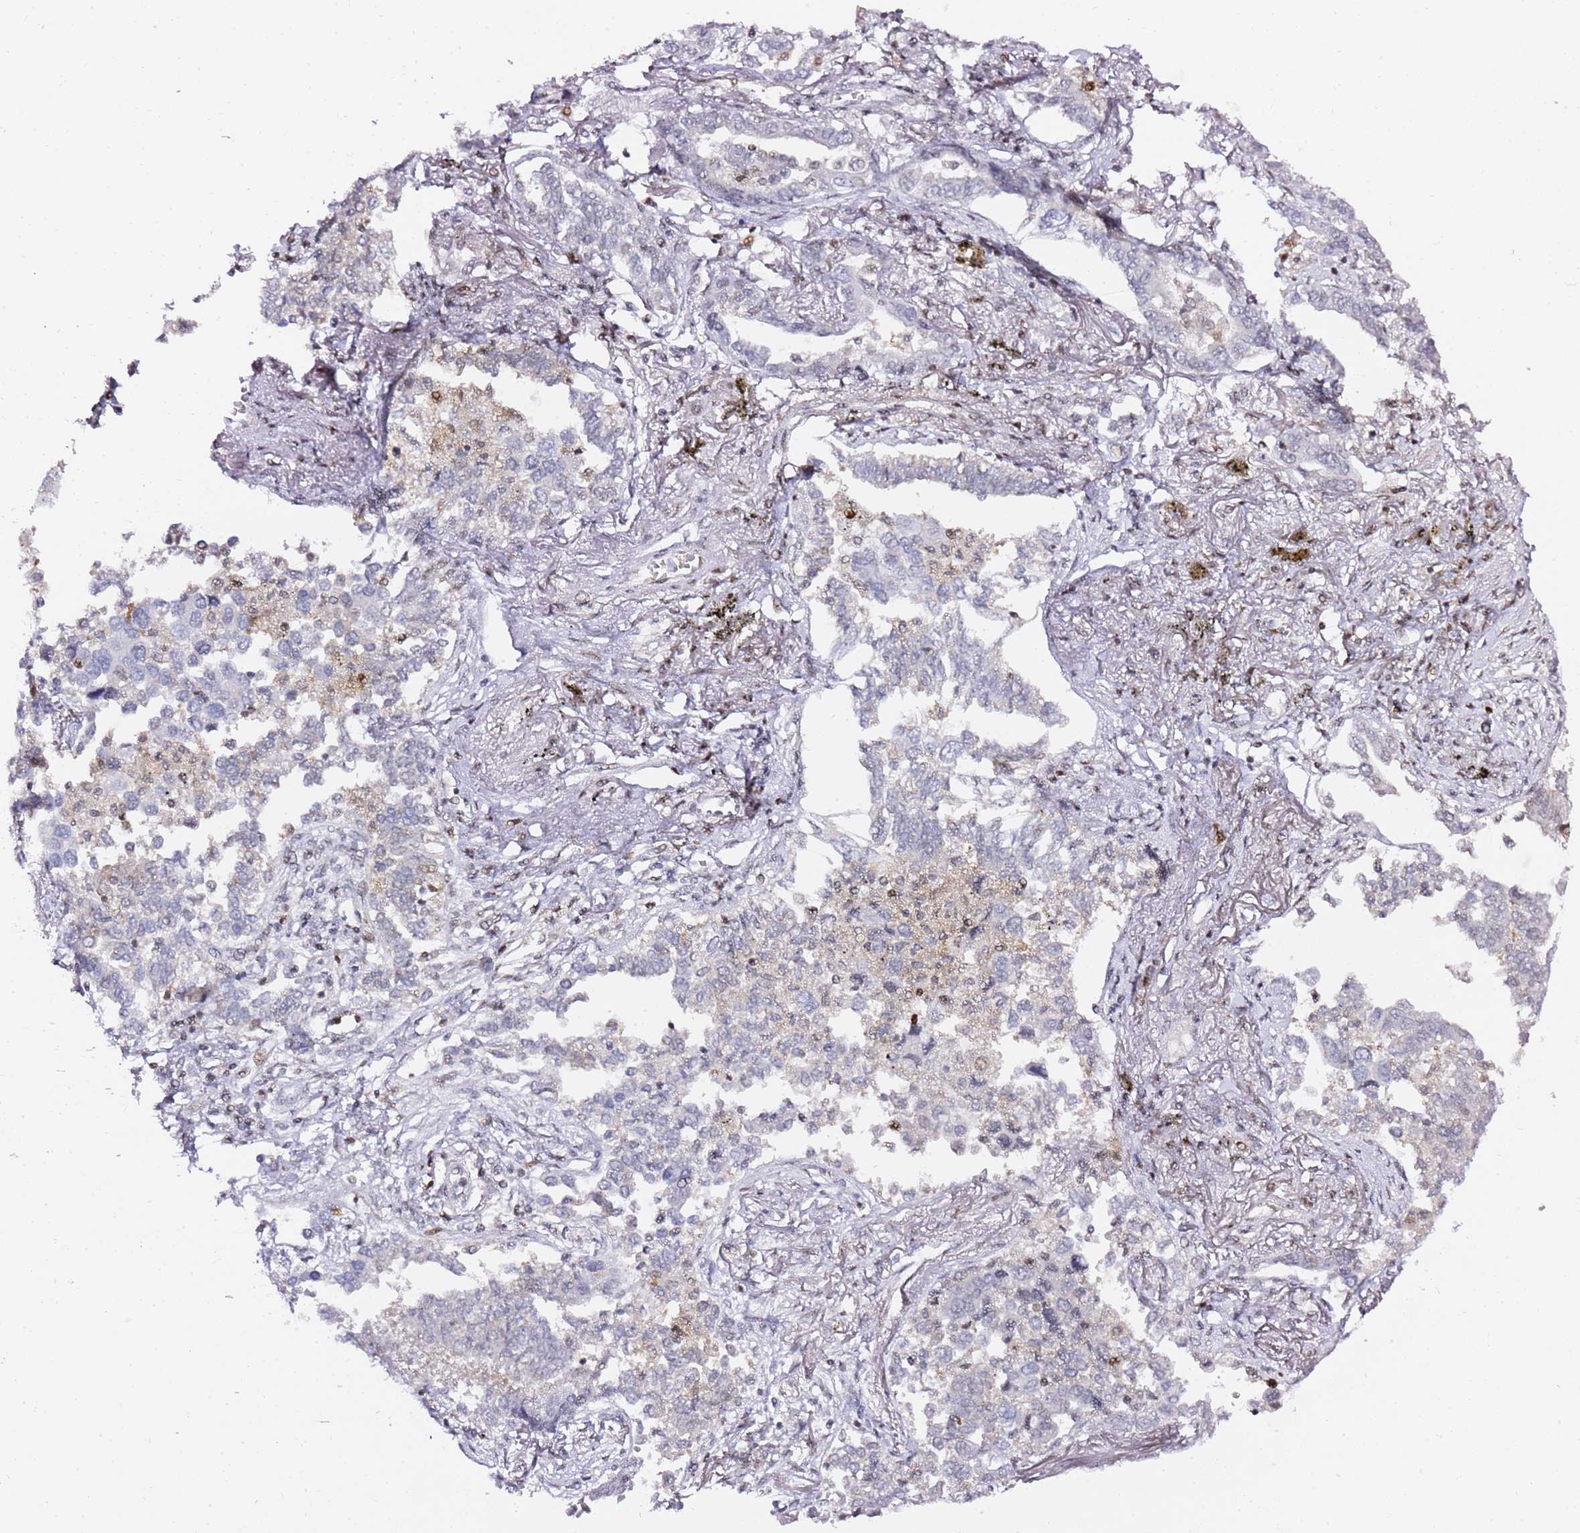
{"staining": {"intensity": "negative", "quantity": "none", "location": "none"}, "tissue": "lung cancer", "cell_type": "Tumor cells", "image_type": "cancer", "snomed": [{"axis": "morphology", "description": "Adenocarcinoma, NOS"}, {"axis": "topography", "description": "Lung"}], "caption": "DAB immunohistochemical staining of human lung cancer (adenocarcinoma) displays no significant staining in tumor cells. (DAB (3,3'-diaminobenzidine) IHC with hematoxylin counter stain).", "gene": "GBP2", "patient": {"sex": "male", "age": 67}}